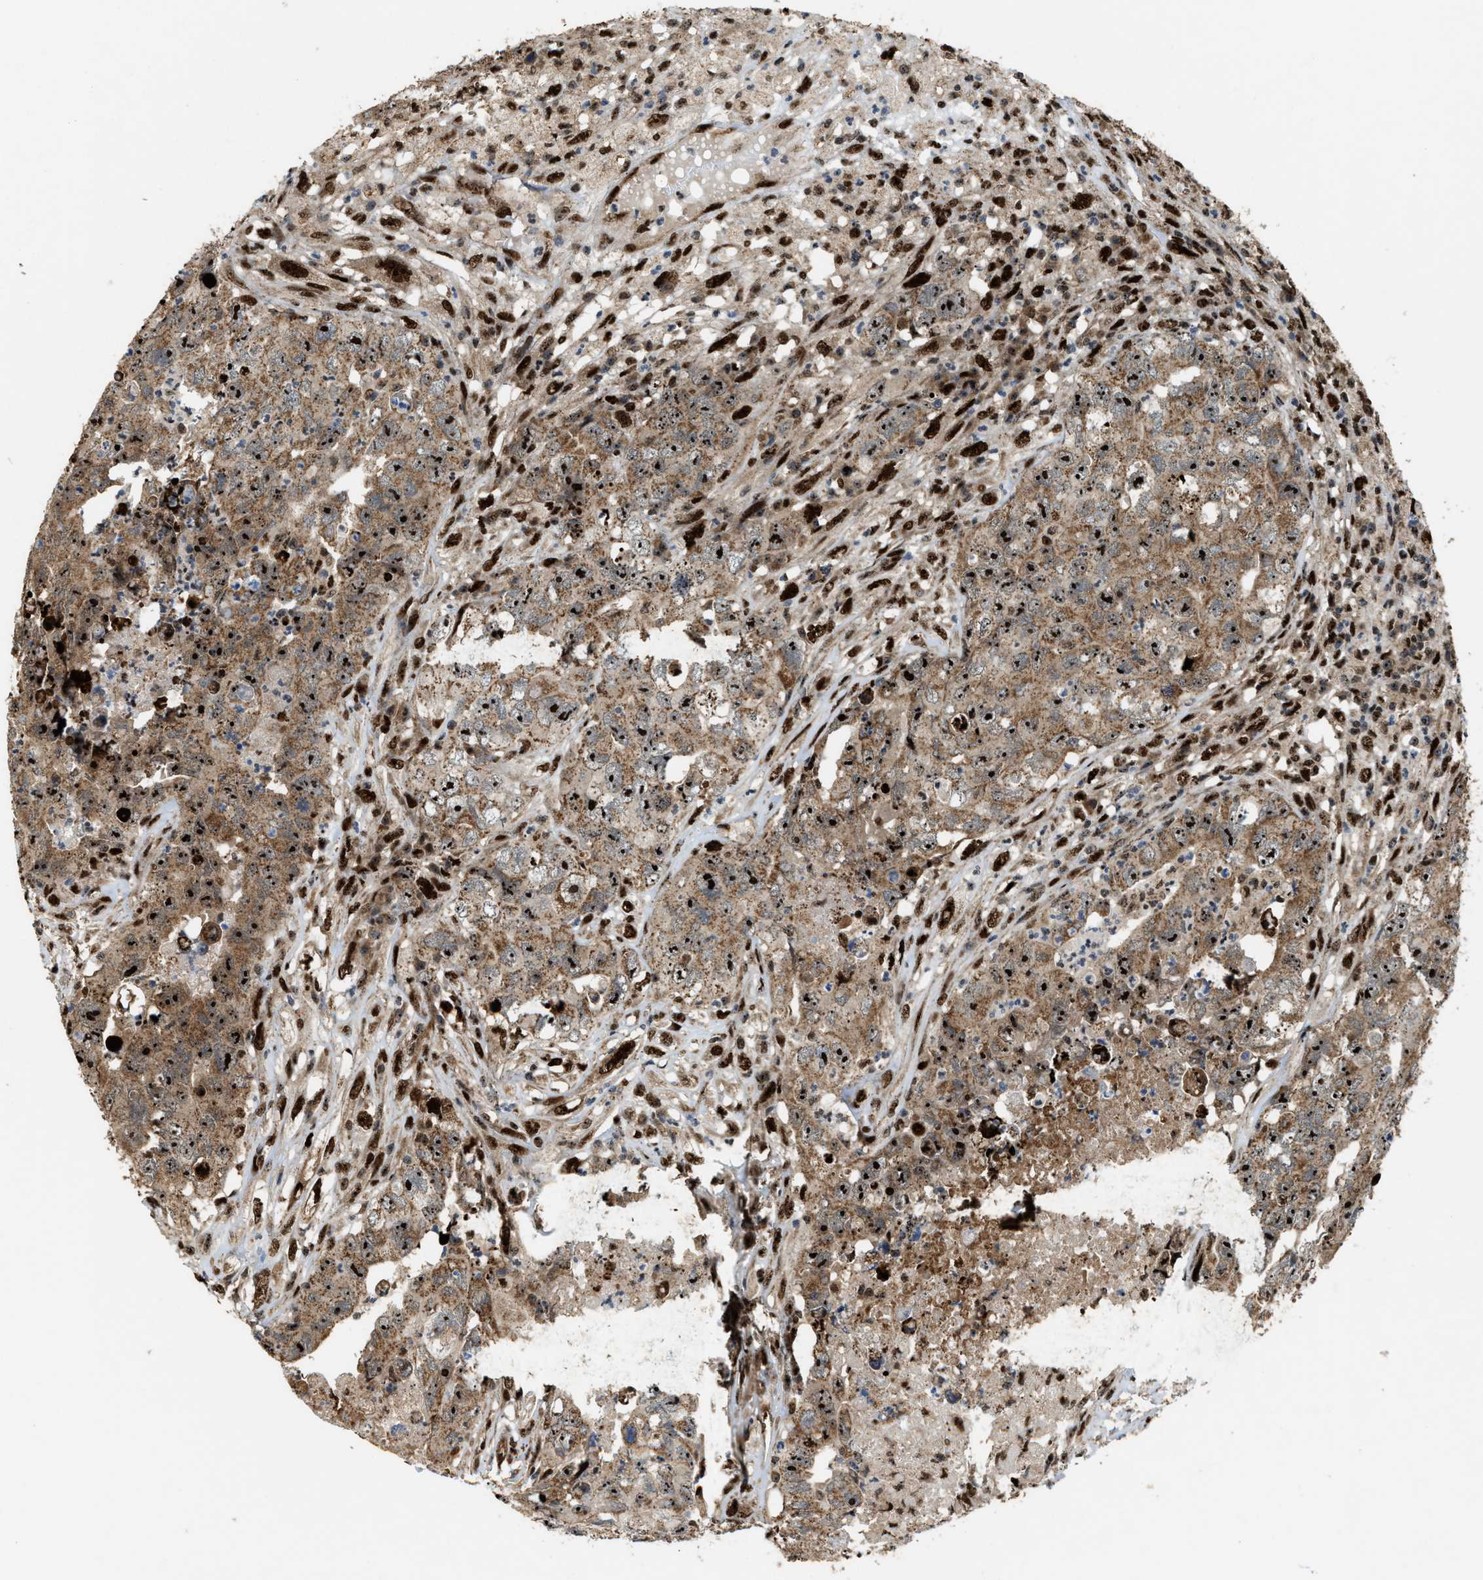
{"staining": {"intensity": "strong", "quantity": ">75%", "location": "cytoplasmic/membranous,nuclear"}, "tissue": "testis cancer", "cell_type": "Tumor cells", "image_type": "cancer", "snomed": [{"axis": "morphology", "description": "Carcinoma, Embryonal, NOS"}, {"axis": "topography", "description": "Testis"}], "caption": "Testis embryonal carcinoma stained with a protein marker demonstrates strong staining in tumor cells.", "gene": "ZNF687", "patient": {"sex": "male", "age": 32}}